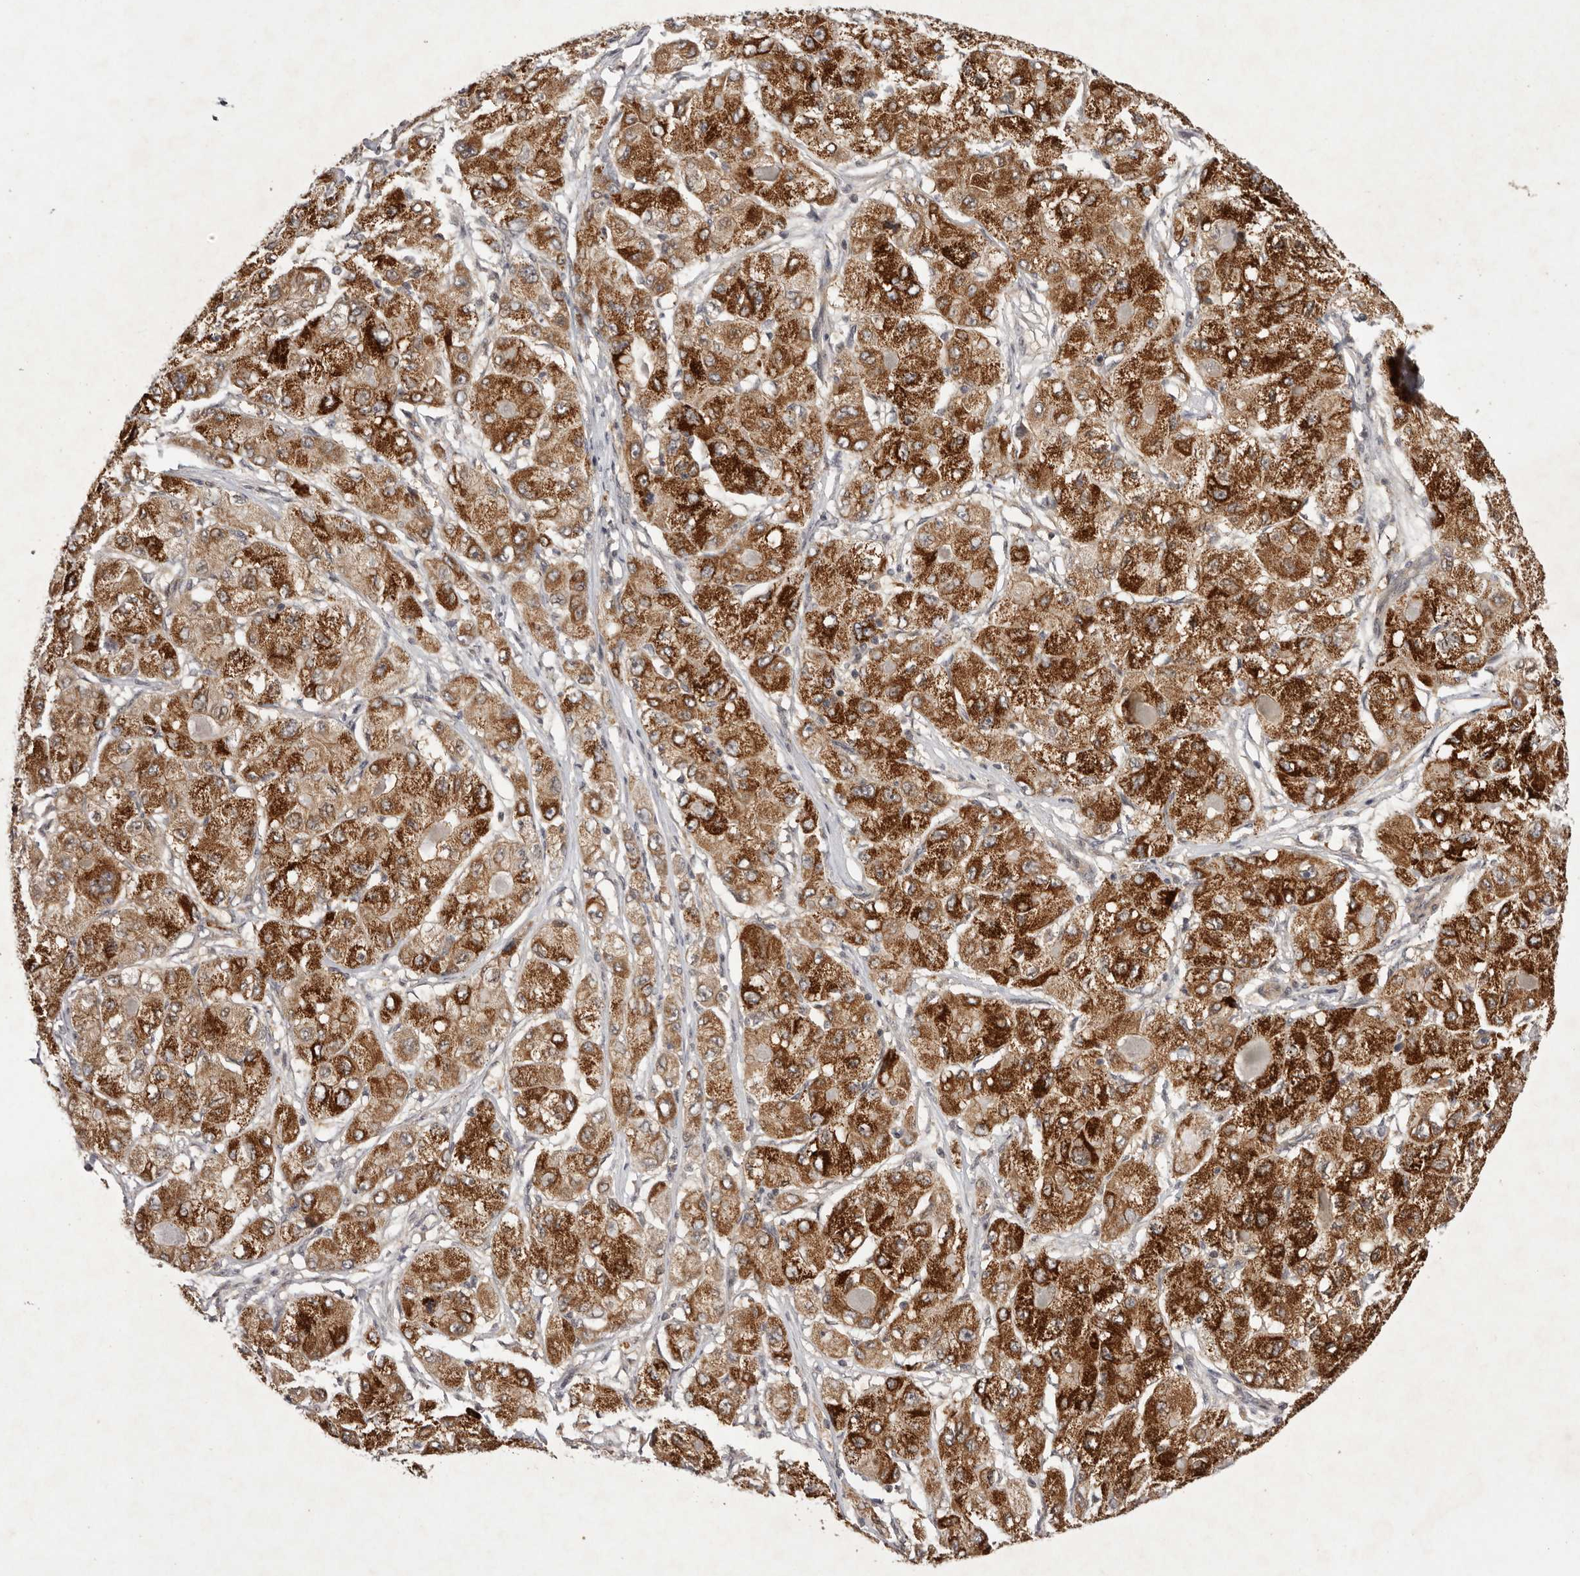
{"staining": {"intensity": "strong", "quantity": ">75%", "location": "cytoplasmic/membranous"}, "tissue": "liver cancer", "cell_type": "Tumor cells", "image_type": "cancer", "snomed": [{"axis": "morphology", "description": "Carcinoma, Hepatocellular, NOS"}, {"axis": "topography", "description": "Liver"}], "caption": "Liver hepatocellular carcinoma was stained to show a protein in brown. There is high levels of strong cytoplasmic/membranous expression in about >75% of tumor cells. (brown staining indicates protein expression, while blue staining denotes nuclei).", "gene": "BUD31", "patient": {"sex": "male", "age": 80}}